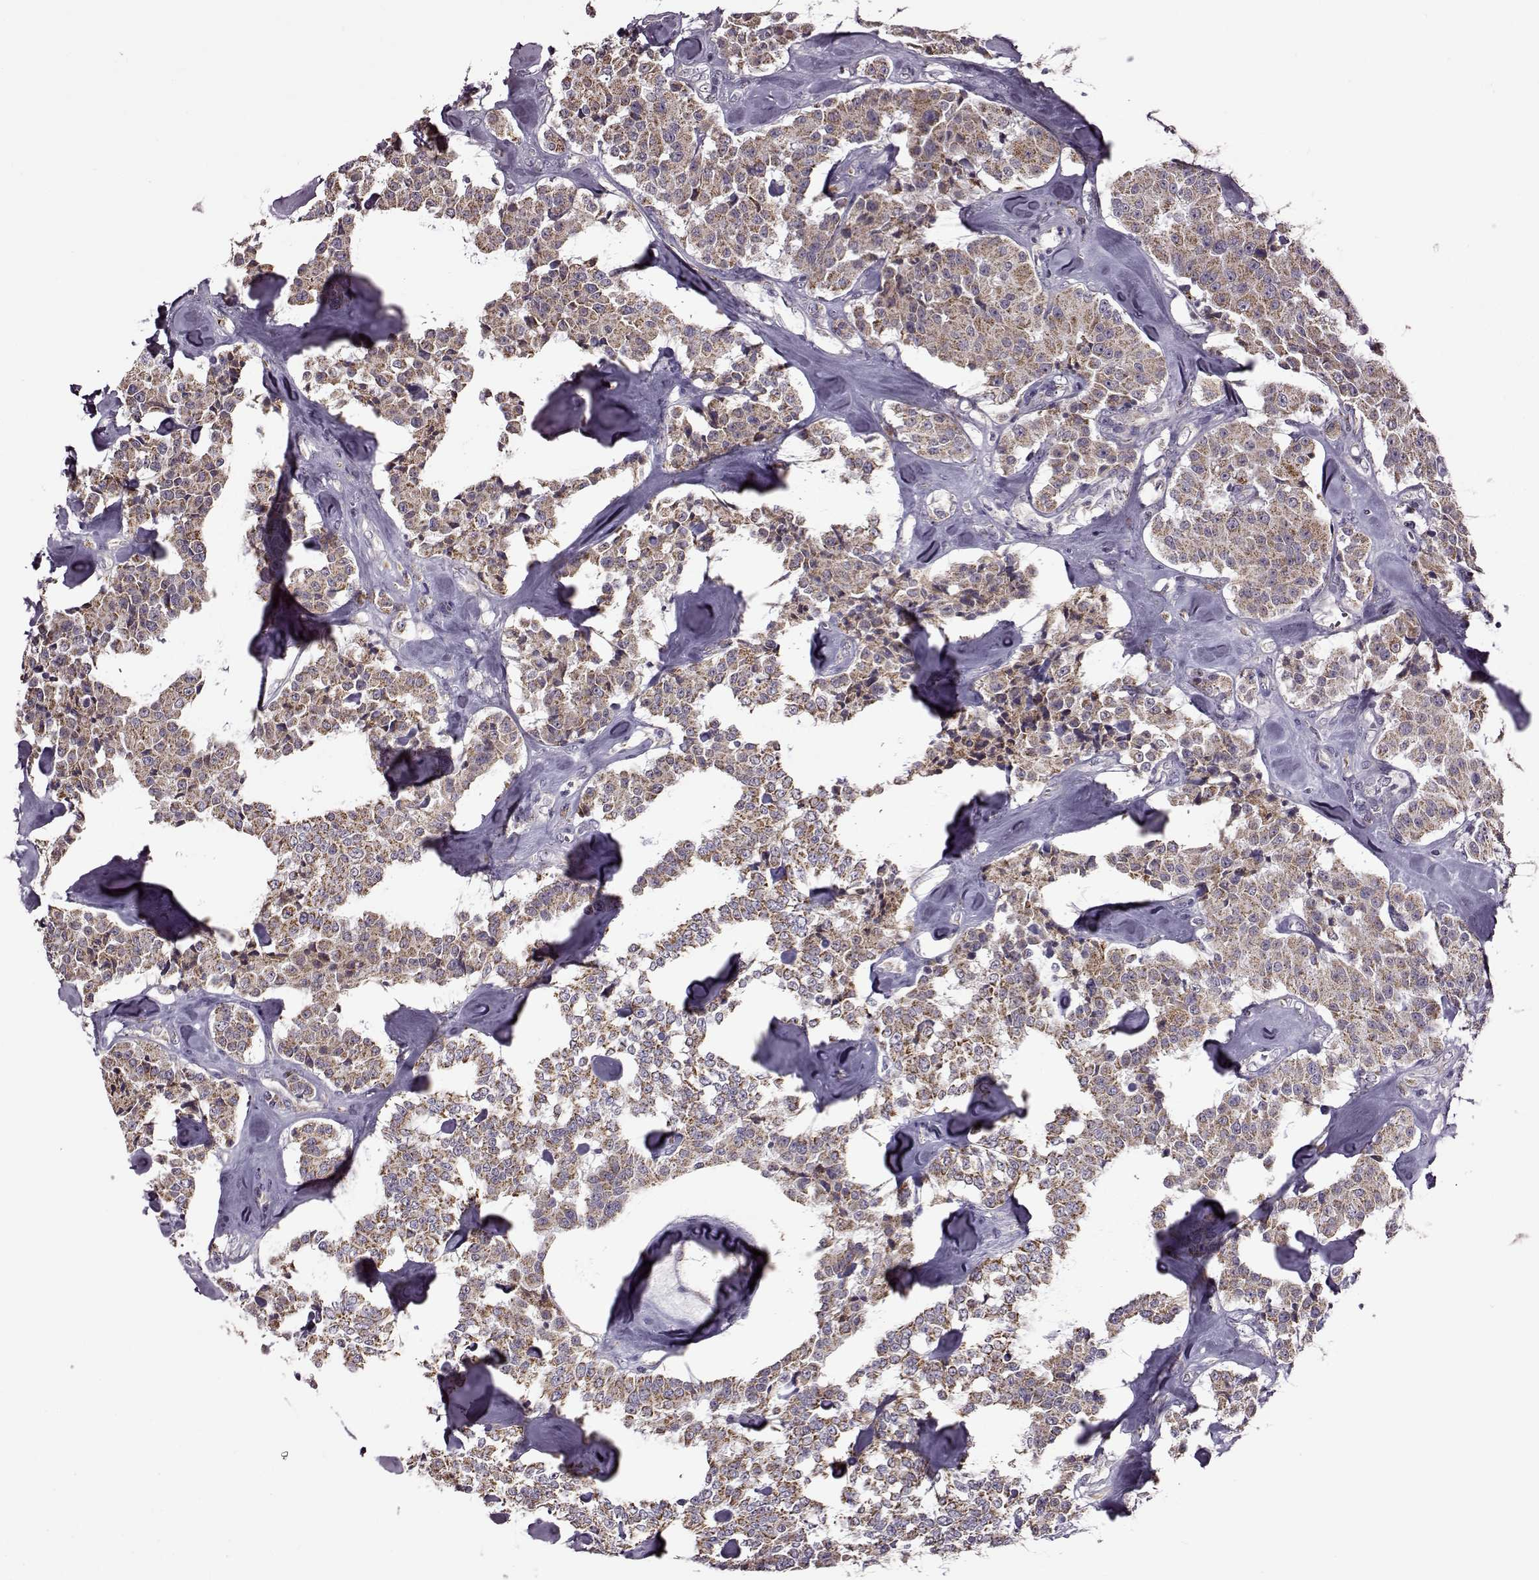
{"staining": {"intensity": "moderate", "quantity": ">75%", "location": "cytoplasmic/membranous"}, "tissue": "carcinoid", "cell_type": "Tumor cells", "image_type": "cancer", "snomed": [{"axis": "morphology", "description": "Carcinoid, malignant, NOS"}, {"axis": "topography", "description": "Pancreas"}], "caption": "This is an image of immunohistochemistry (IHC) staining of carcinoid, which shows moderate positivity in the cytoplasmic/membranous of tumor cells.", "gene": "MTSS1", "patient": {"sex": "male", "age": 41}}